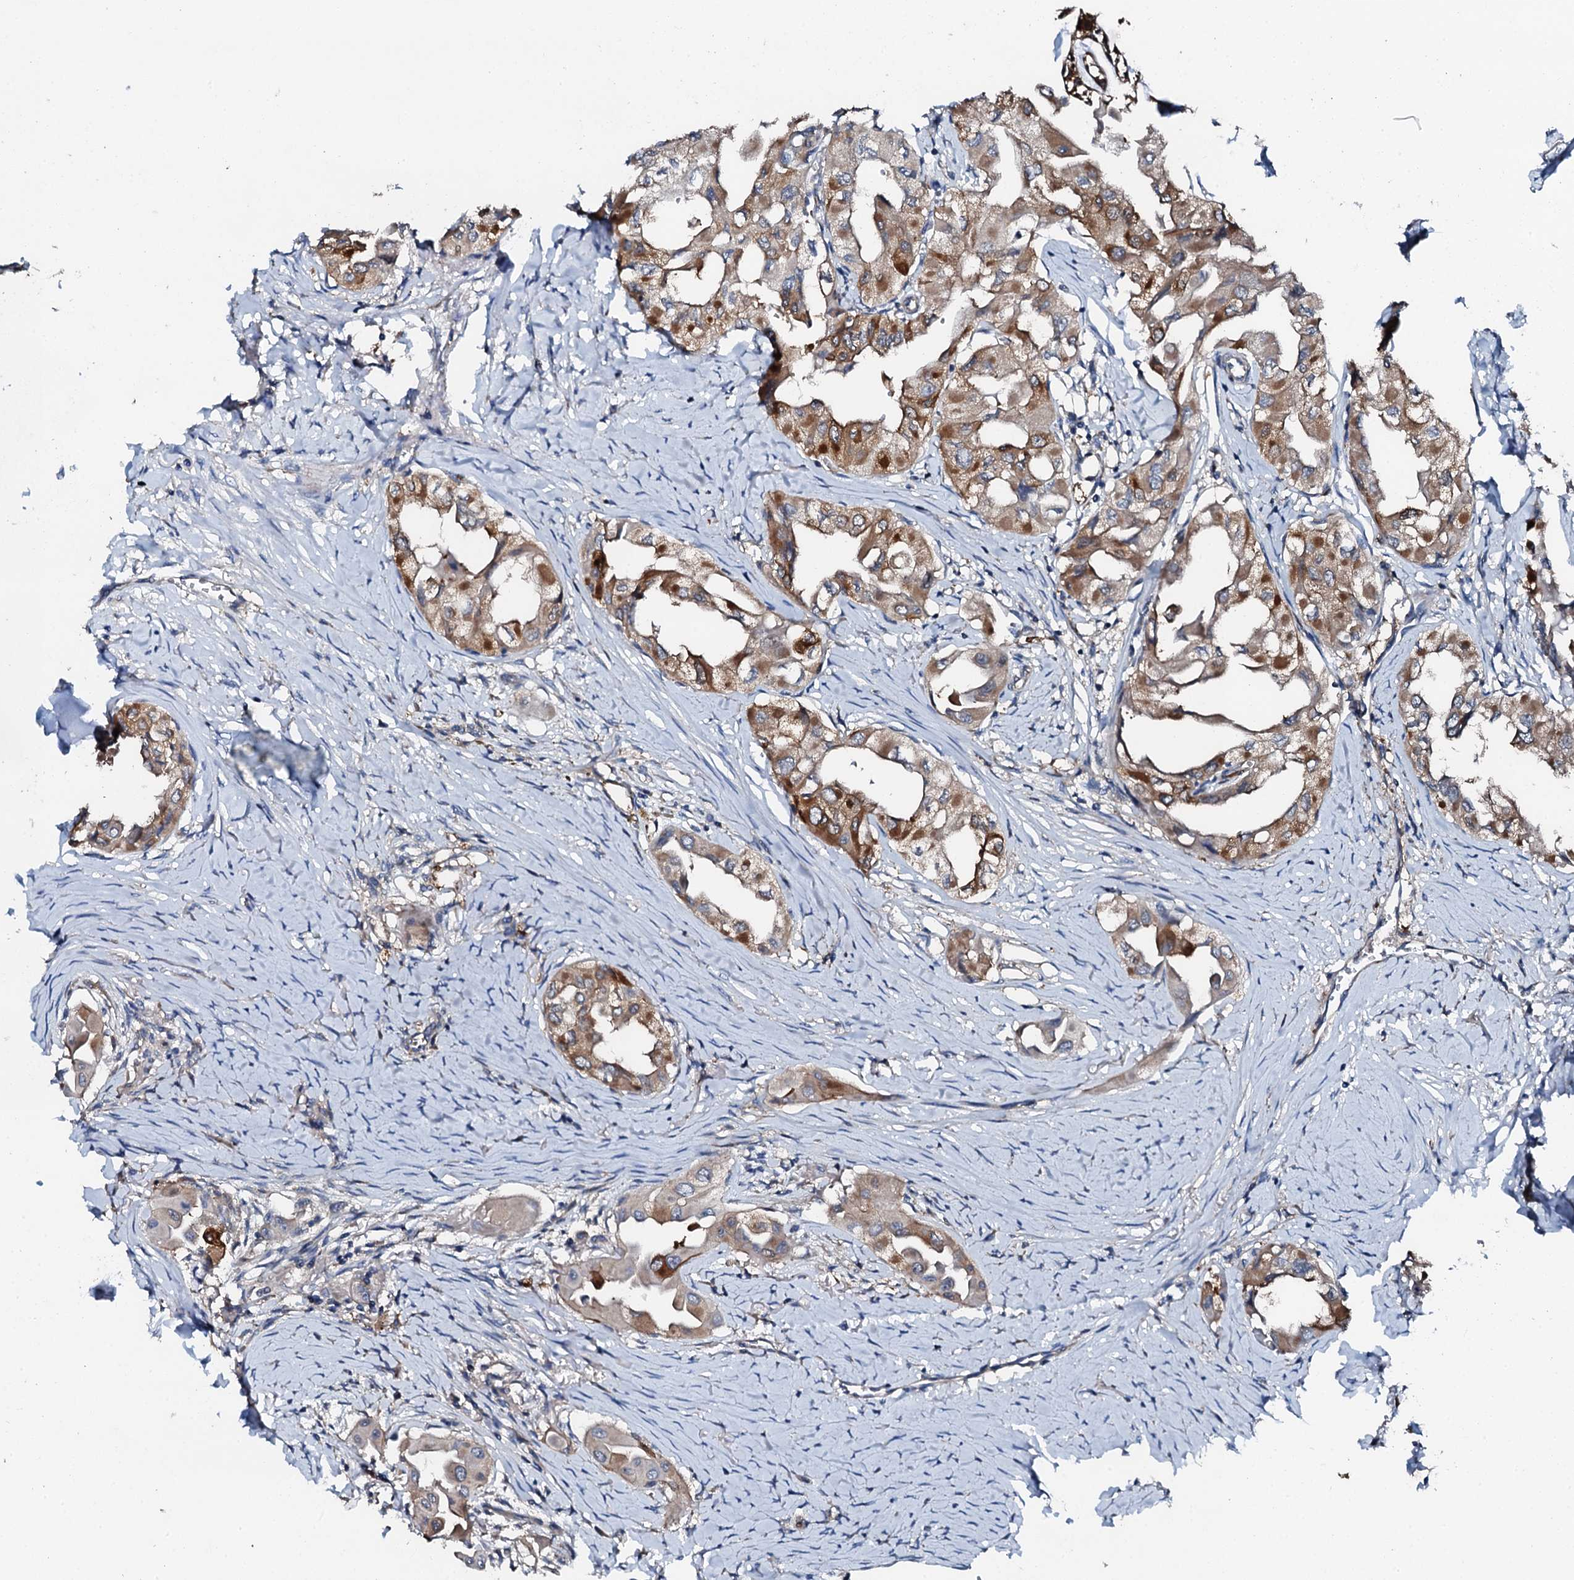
{"staining": {"intensity": "moderate", "quantity": ">75%", "location": "cytoplasmic/membranous"}, "tissue": "thyroid cancer", "cell_type": "Tumor cells", "image_type": "cancer", "snomed": [{"axis": "morphology", "description": "Papillary adenocarcinoma, NOS"}, {"axis": "topography", "description": "Thyroid gland"}], "caption": "IHC of thyroid papillary adenocarcinoma reveals medium levels of moderate cytoplasmic/membranous staining in approximately >75% of tumor cells.", "gene": "GFOD2", "patient": {"sex": "female", "age": 59}}